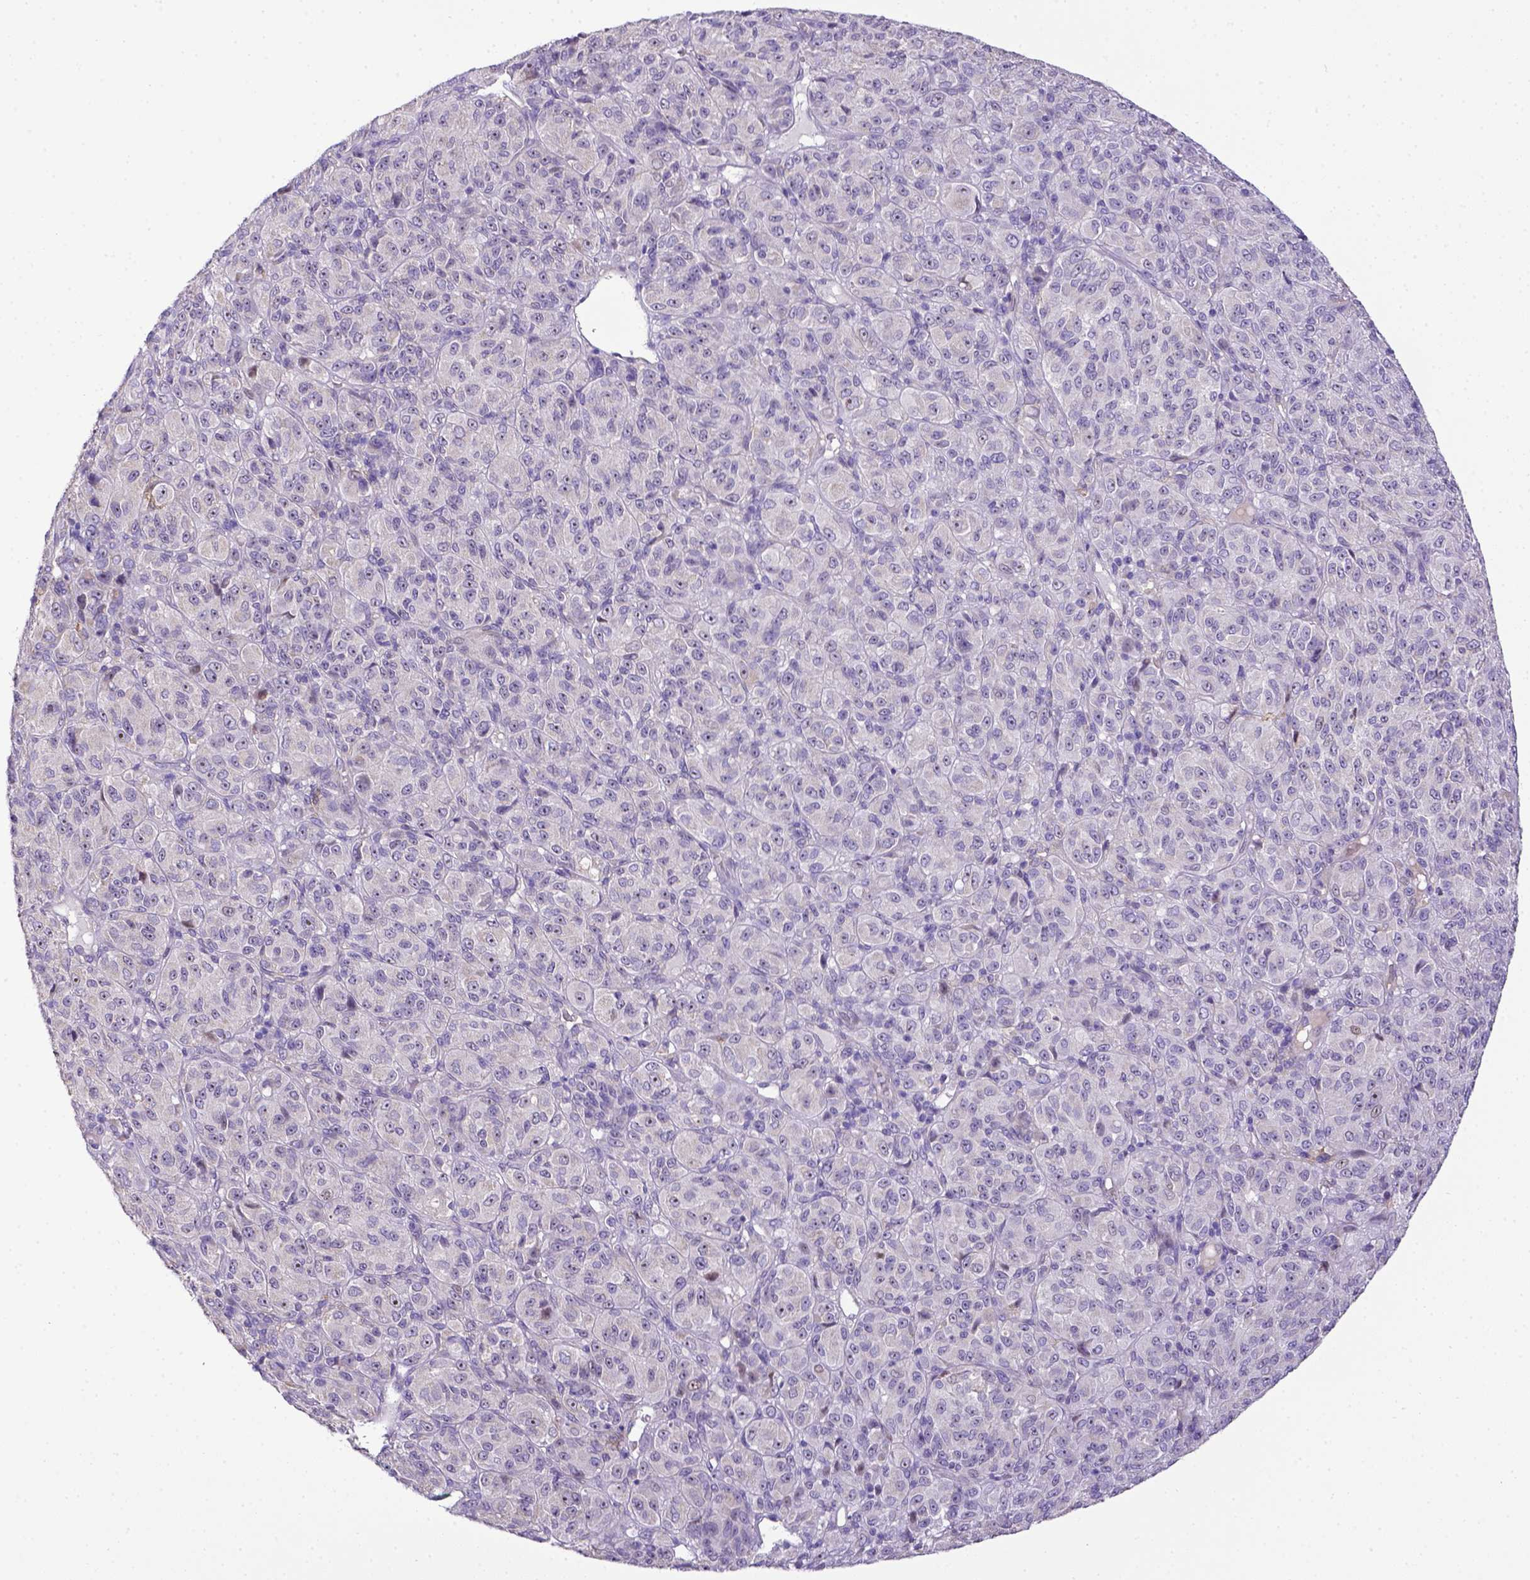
{"staining": {"intensity": "negative", "quantity": "none", "location": "none"}, "tissue": "melanoma", "cell_type": "Tumor cells", "image_type": "cancer", "snomed": [{"axis": "morphology", "description": "Malignant melanoma, Metastatic site"}, {"axis": "topography", "description": "Brain"}], "caption": "Tumor cells are negative for brown protein staining in malignant melanoma (metastatic site). (Brightfield microscopy of DAB (3,3'-diaminobenzidine) immunohistochemistry at high magnification).", "gene": "CD40", "patient": {"sex": "female", "age": 56}}